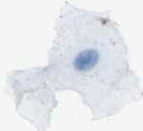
{"staining": {"intensity": "moderate", "quantity": ">75%", "location": "cytoplasmic/membranous"}, "tissue": "pancreatic cancer", "cell_type": "Tumor cells", "image_type": "cancer", "snomed": [{"axis": "morphology", "description": "Normal tissue, NOS"}, {"axis": "topography", "description": "Lymph node"}], "caption": "Immunohistochemical staining of pancreatic cancer displays medium levels of moderate cytoplasmic/membranous expression in about >75% of tumor cells.", "gene": "LDLR", "patient": {"sex": "male", "age": 50}}